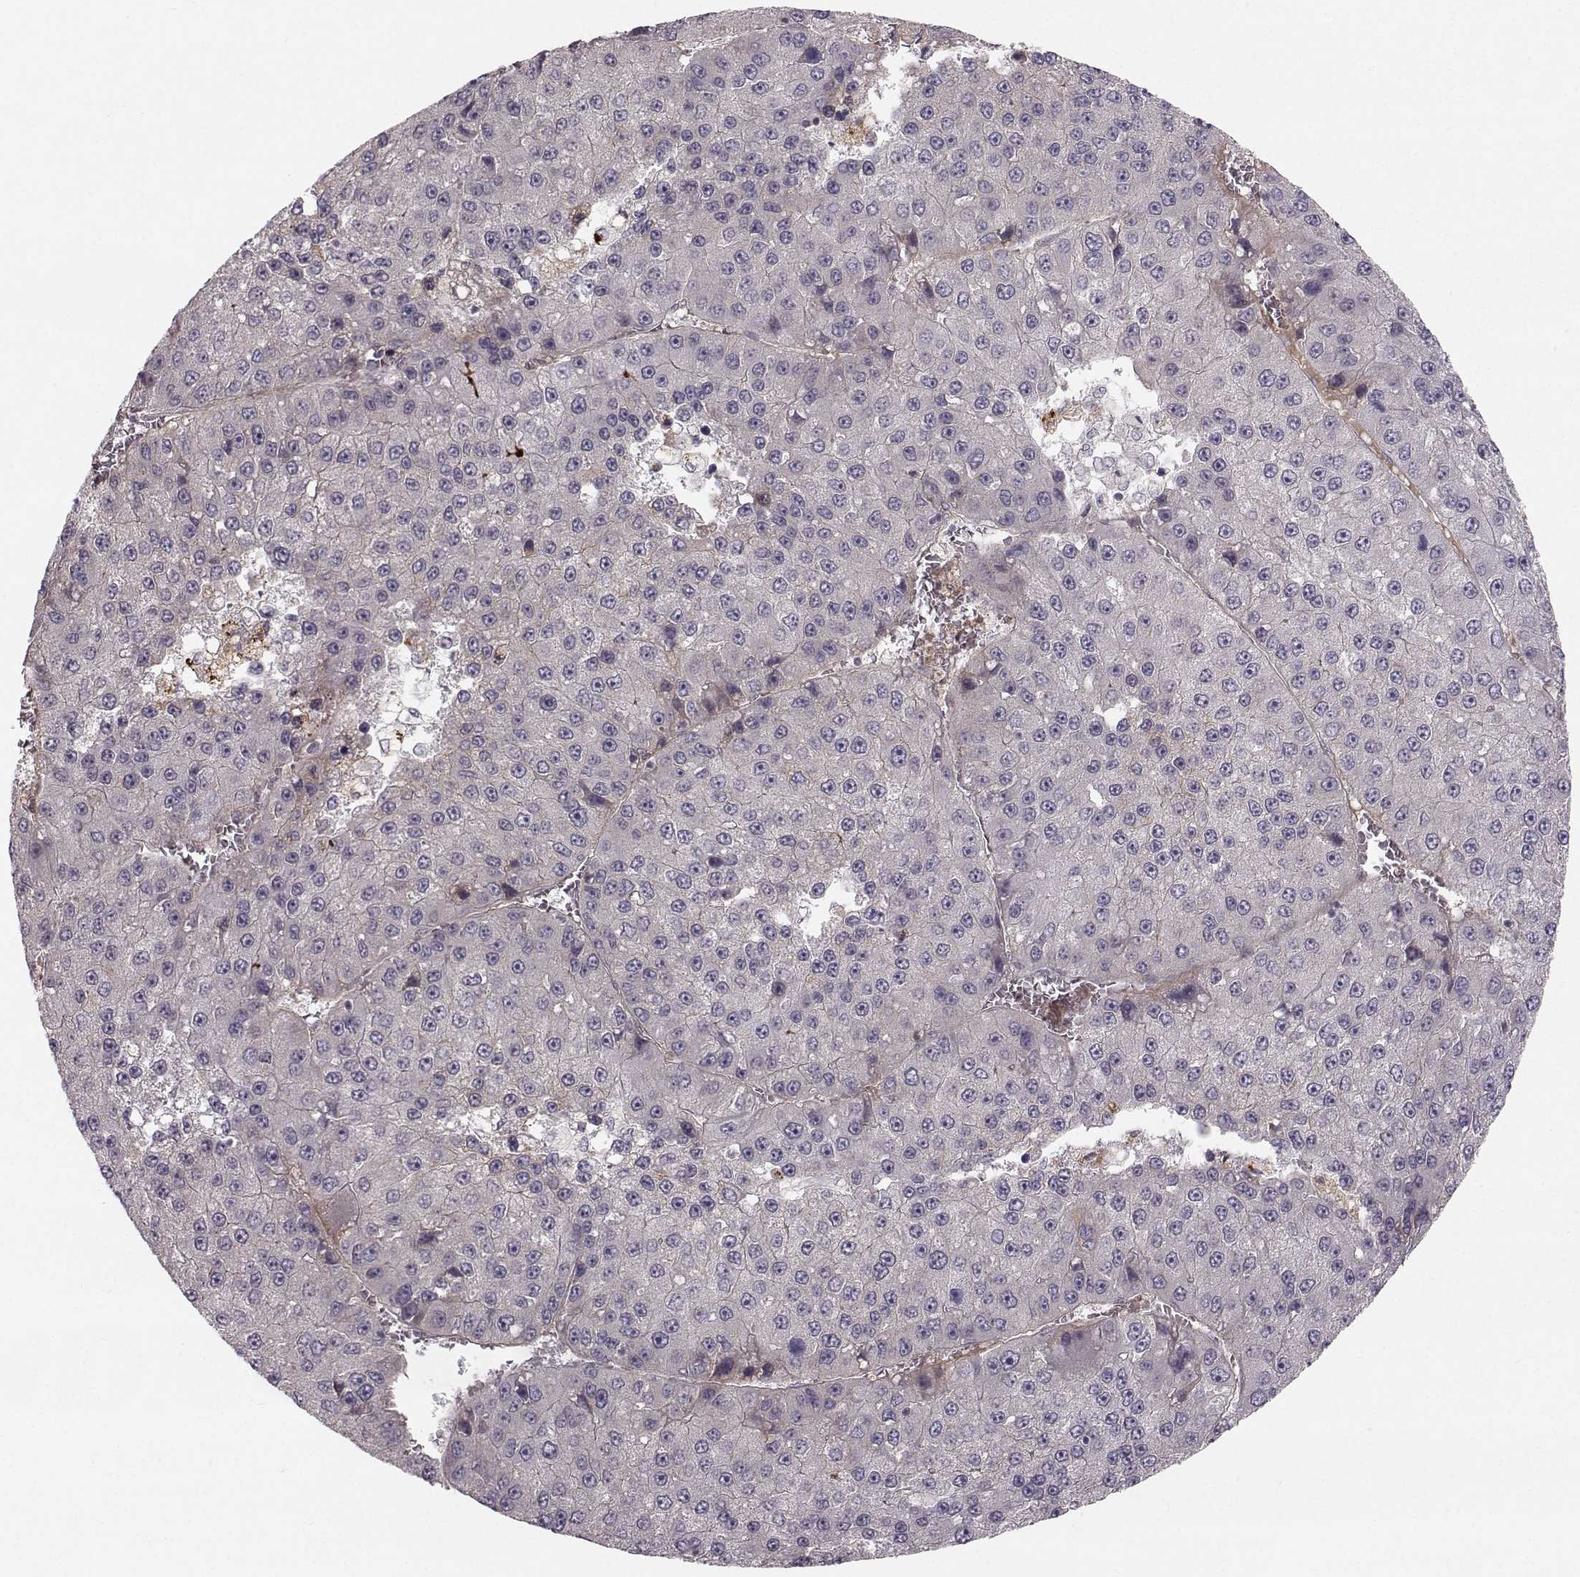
{"staining": {"intensity": "negative", "quantity": "none", "location": "none"}, "tissue": "liver cancer", "cell_type": "Tumor cells", "image_type": "cancer", "snomed": [{"axis": "morphology", "description": "Carcinoma, Hepatocellular, NOS"}, {"axis": "topography", "description": "Liver"}], "caption": "Liver cancer (hepatocellular carcinoma) was stained to show a protein in brown. There is no significant staining in tumor cells.", "gene": "OPRD1", "patient": {"sex": "female", "age": 73}}